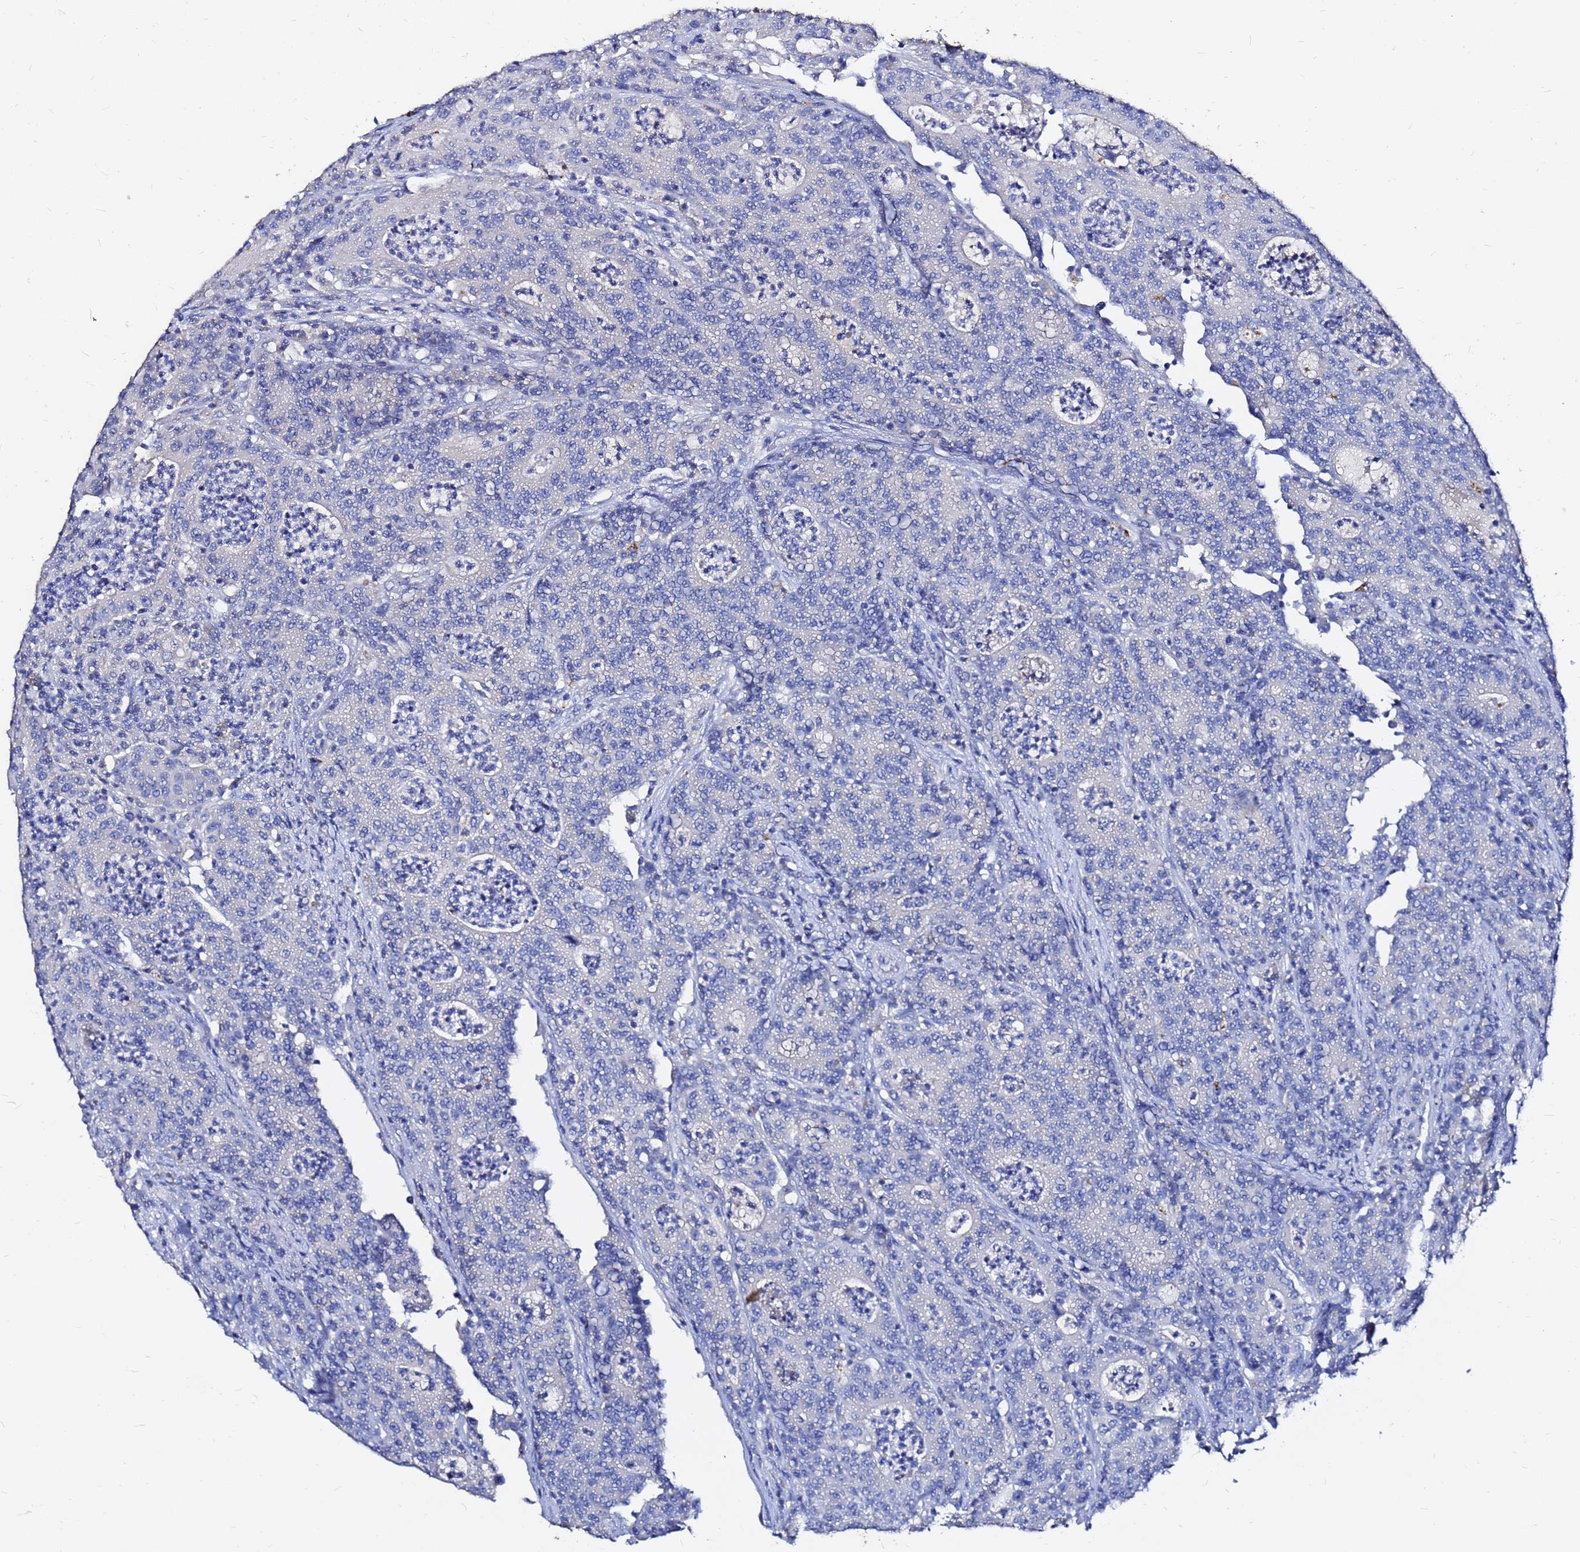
{"staining": {"intensity": "negative", "quantity": "none", "location": "none"}, "tissue": "colorectal cancer", "cell_type": "Tumor cells", "image_type": "cancer", "snomed": [{"axis": "morphology", "description": "Adenocarcinoma, NOS"}, {"axis": "topography", "description": "Colon"}], "caption": "Adenocarcinoma (colorectal) was stained to show a protein in brown. There is no significant expression in tumor cells.", "gene": "FAM183A", "patient": {"sex": "male", "age": 83}}